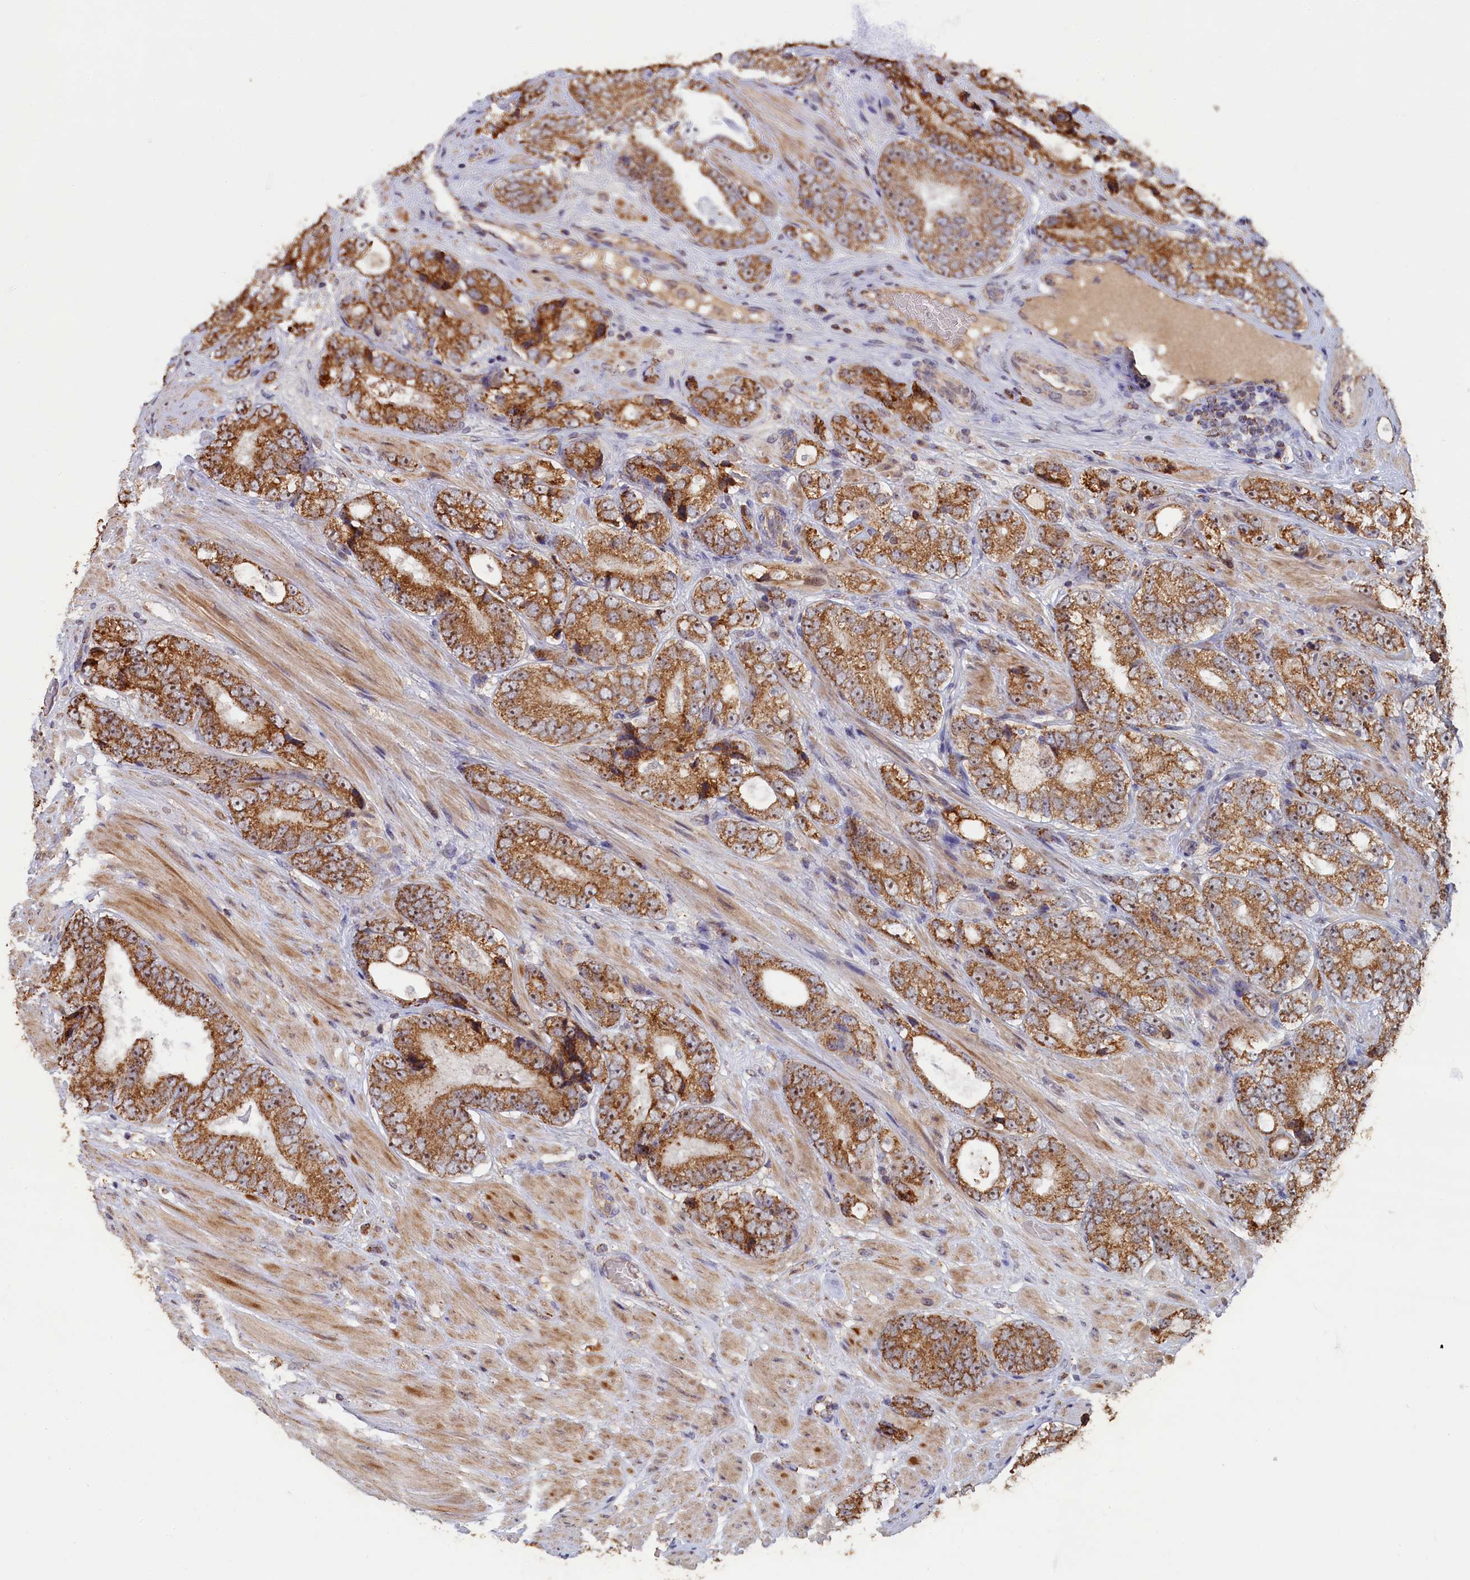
{"staining": {"intensity": "moderate", "quantity": ">75%", "location": "cytoplasmic/membranous"}, "tissue": "prostate cancer", "cell_type": "Tumor cells", "image_type": "cancer", "snomed": [{"axis": "morphology", "description": "Adenocarcinoma, High grade"}, {"axis": "topography", "description": "Prostate"}], "caption": "Immunohistochemical staining of prostate high-grade adenocarcinoma reveals medium levels of moderate cytoplasmic/membranous positivity in approximately >75% of tumor cells. The staining was performed using DAB (3,3'-diaminobenzidine), with brown indicating positive protein expression. Nuclei are stained blue with hematoxylin.", "gene": "ZNF816", "patient": {"sex": "male", "age": 56}}